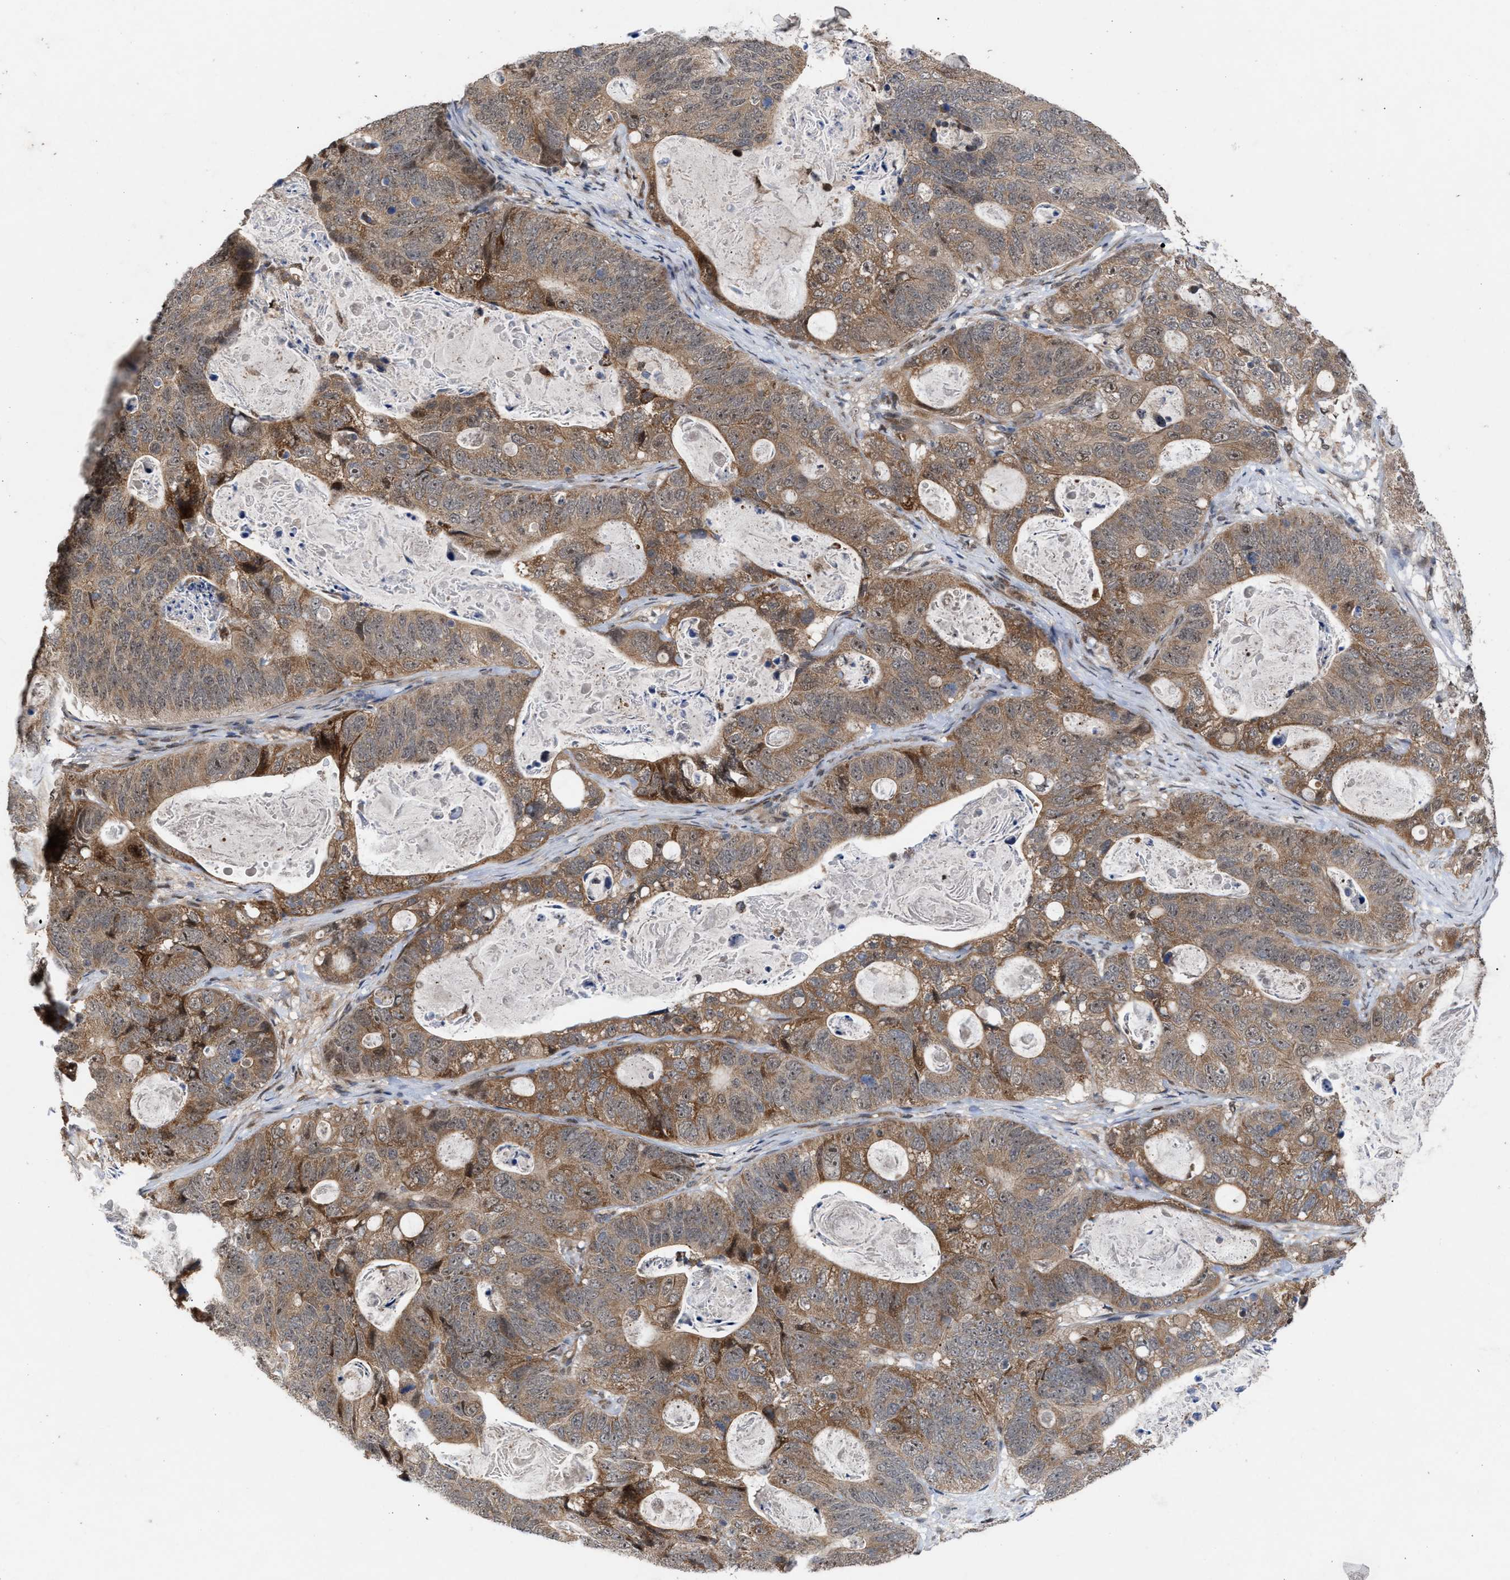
{"staining": {"intensity": "moderate", "quantity": ">75%", "location": "cytoplasmic/membranous"}, "tissue": "stomach cancer", "cell_type": "Tumor cells", "image_type": "cancer", "snomed": [{"axis": "morphology", "description": "Normal tissue, NOS"}, {"axis": "morphology", "description": "Adenocarcinoma, NOS"}, {"axis": "topography", "description": "Stomach"}], "caption": "Stomach cancer tissue displays moderate cytoplasmic/membranous staining in about >75% of tumor cells, visualized by immunohistochemistry.", "gene": "MKNK2", "patient": {"sex": "female", "age": 89}}